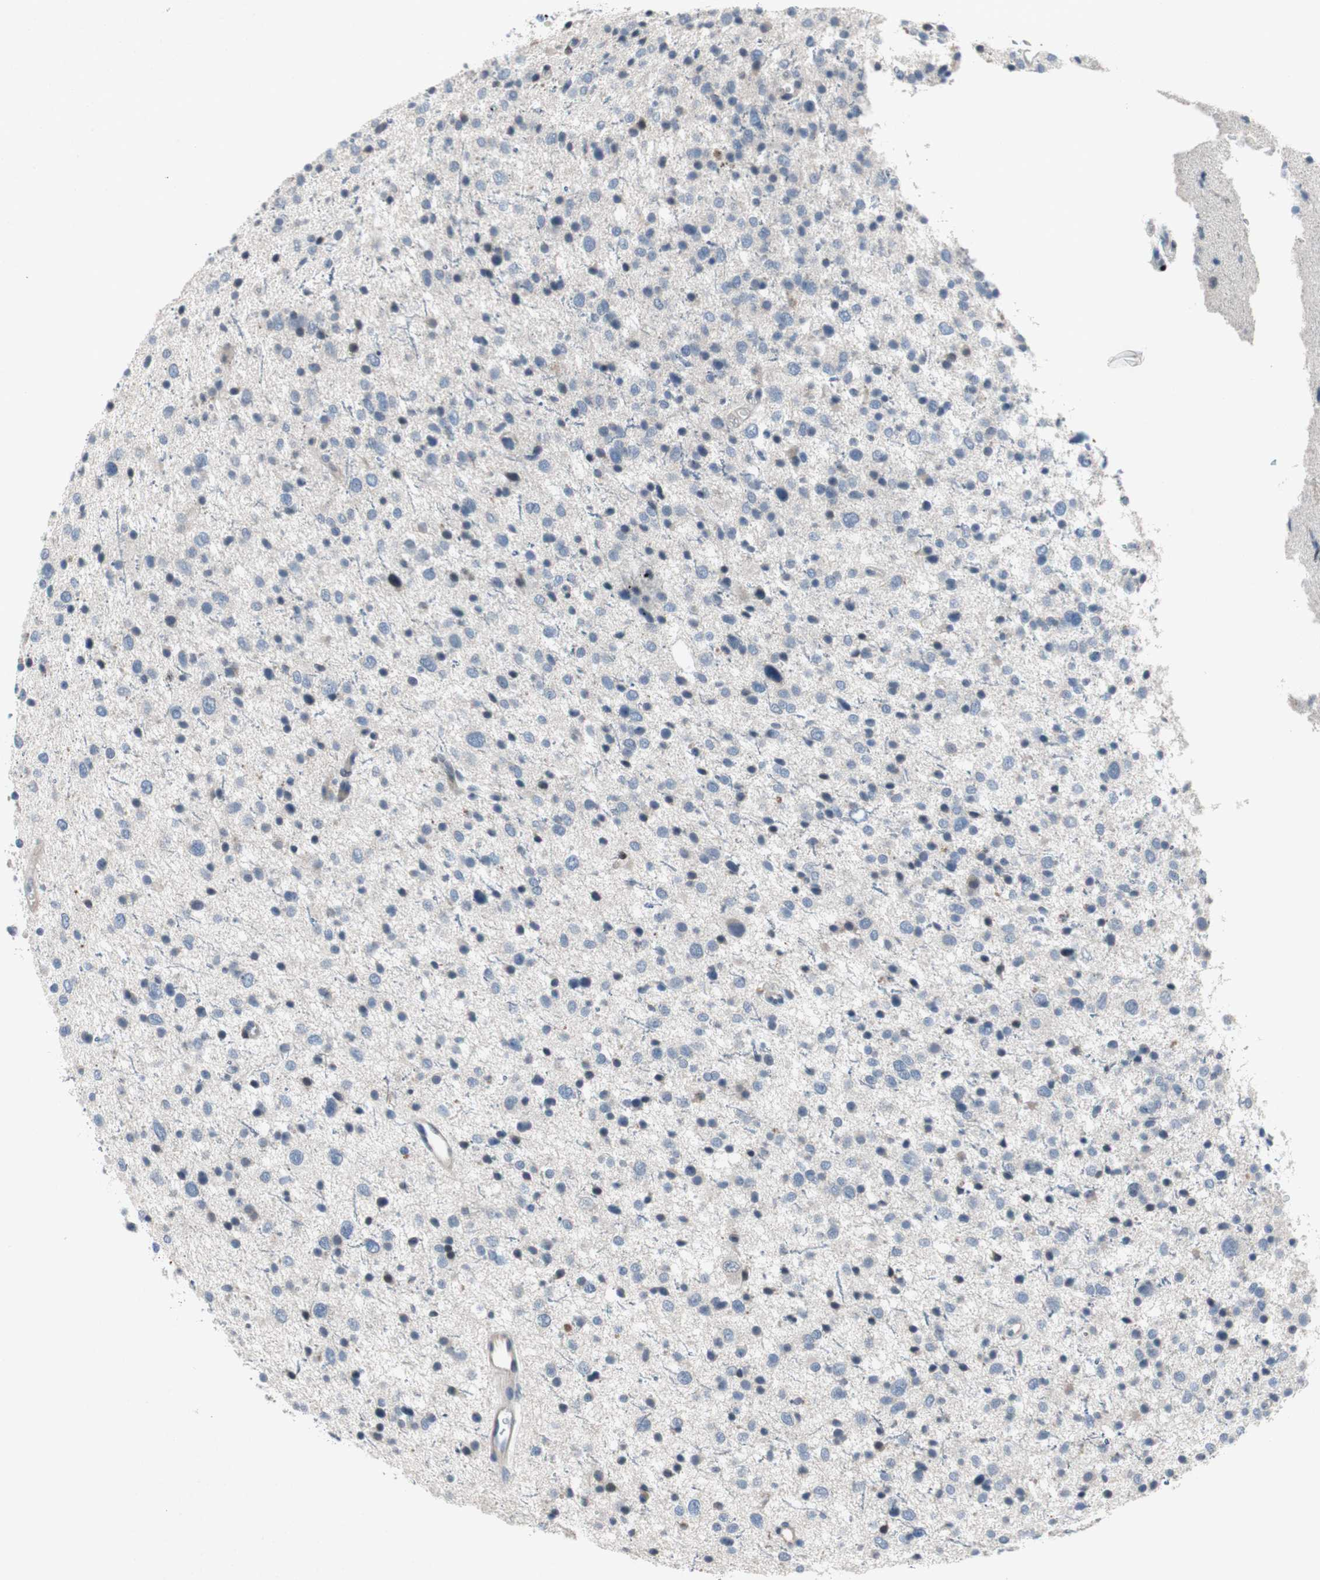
{"staining": {"intensity": "negative", "quantity": "none", "location": "none"}, "tissue": "glioma", "cell_type": "Tumor cells", "image_type": "cancer", "snomed": [{"axis": "morphology", "description": "Glioma, malignant, Low grade"}, {"axis": "topography", "description": "Brain"}], "caption": "The histopathology image shows no staining of tumor cells in glioma.", "gene": "MUTYH", "patient": {"sex": "female", "age": 37}}